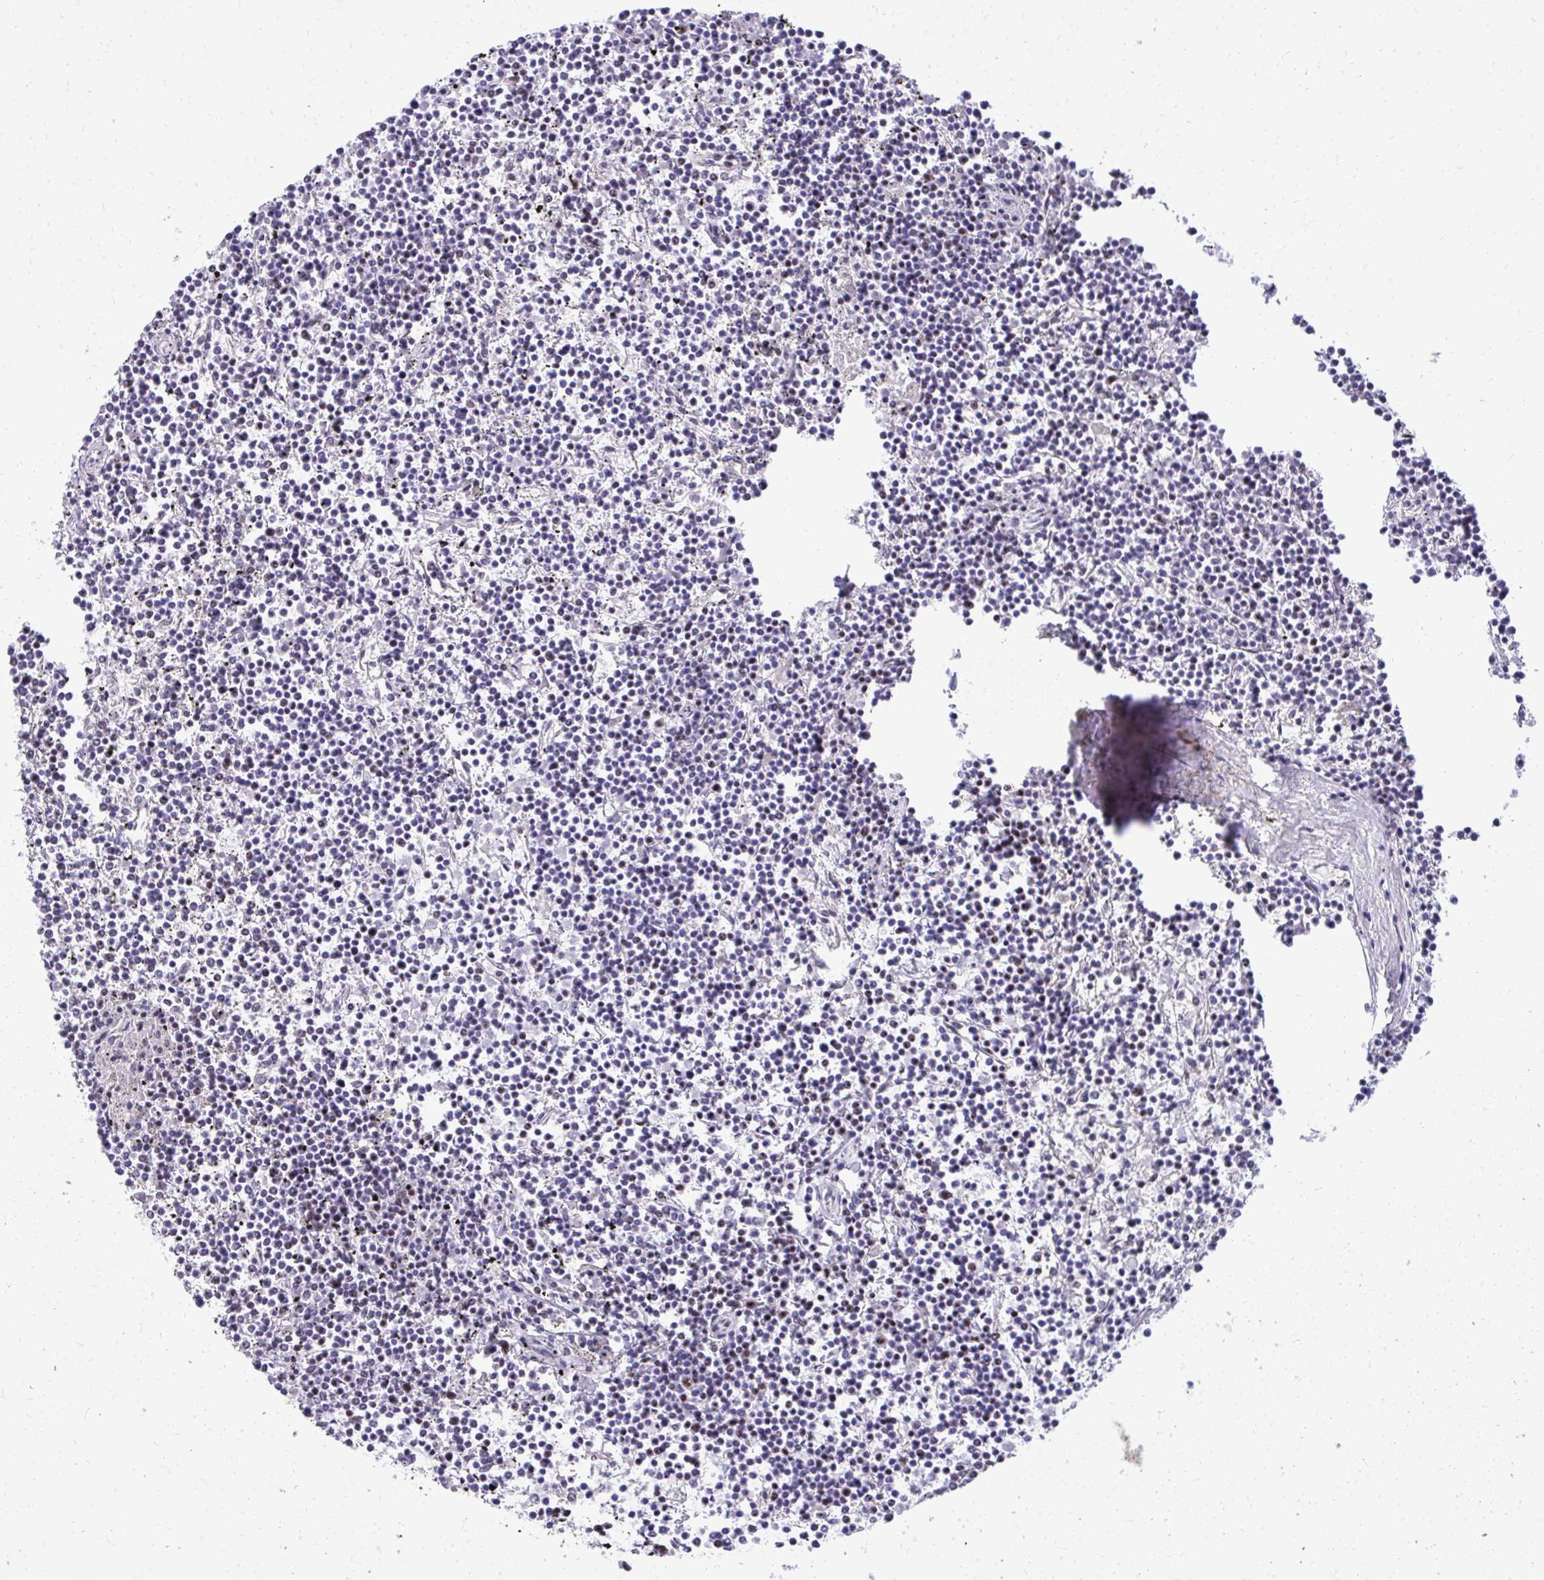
{"staining": {"intensity": "negative", "quantity": "none", "location": "none"}, "tissue": "lymphoma", "cell_type": "Tumor cells", "image_type": "cancer", "snomed": [{"axis": "morphology", "description": "Malignant lymphoma, non-Hodgkin's type, Low grade"}, {"axis": "topography", "description": "Spleen"}], "caption": "The image shows no significant staining in tumor cells of low-grade malignant lymphoma, non-Hodgkin's type. The staining is performed using DAB brown chromogen with nuclei counter-stained in using hematoxylin.", "gene": "PELP1", "patient": {"sex": "female", "age": 19}}